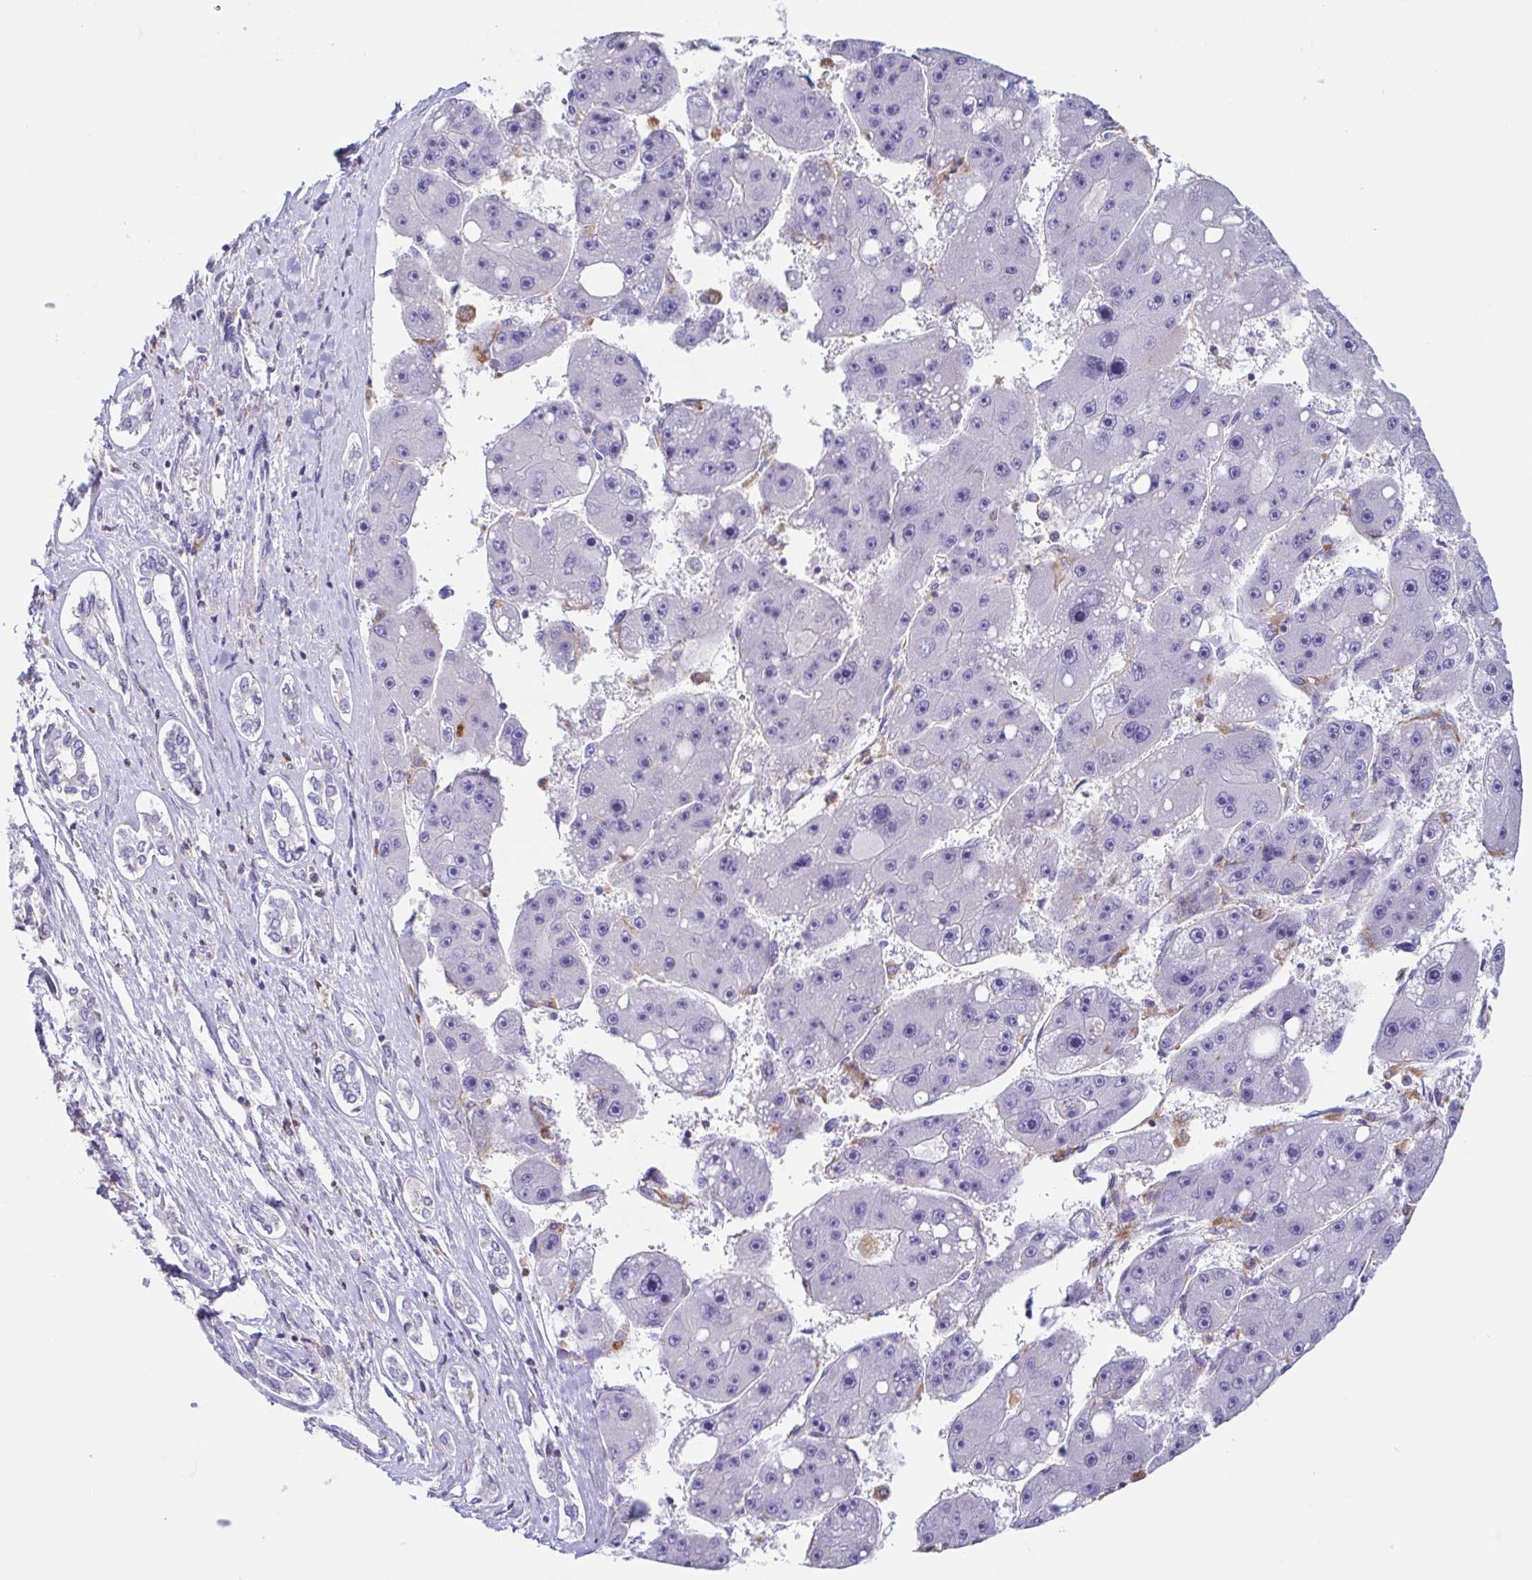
{"staining": {"intensity": "negative", "quantity": "none", "location": "none"}, "tissue": "liver cancer", "cell_type": "Tumor cells", "image_type": "cancer", "snomed": [{"axis": "morphology", "description": "Carcinoma, Hepatocellular, NOS"}, {"axis": "topography", "description": "Liver"}], "caption": "This histopathology image is of hepatocellular carcinoma (liver) stained with IHC to label a protein in brown with the nuclei are counter-stained blue. There is no expression in tumor cells.", "gene": "ATP6V1G2", "patient": {"sex": "female", "age": 61}}